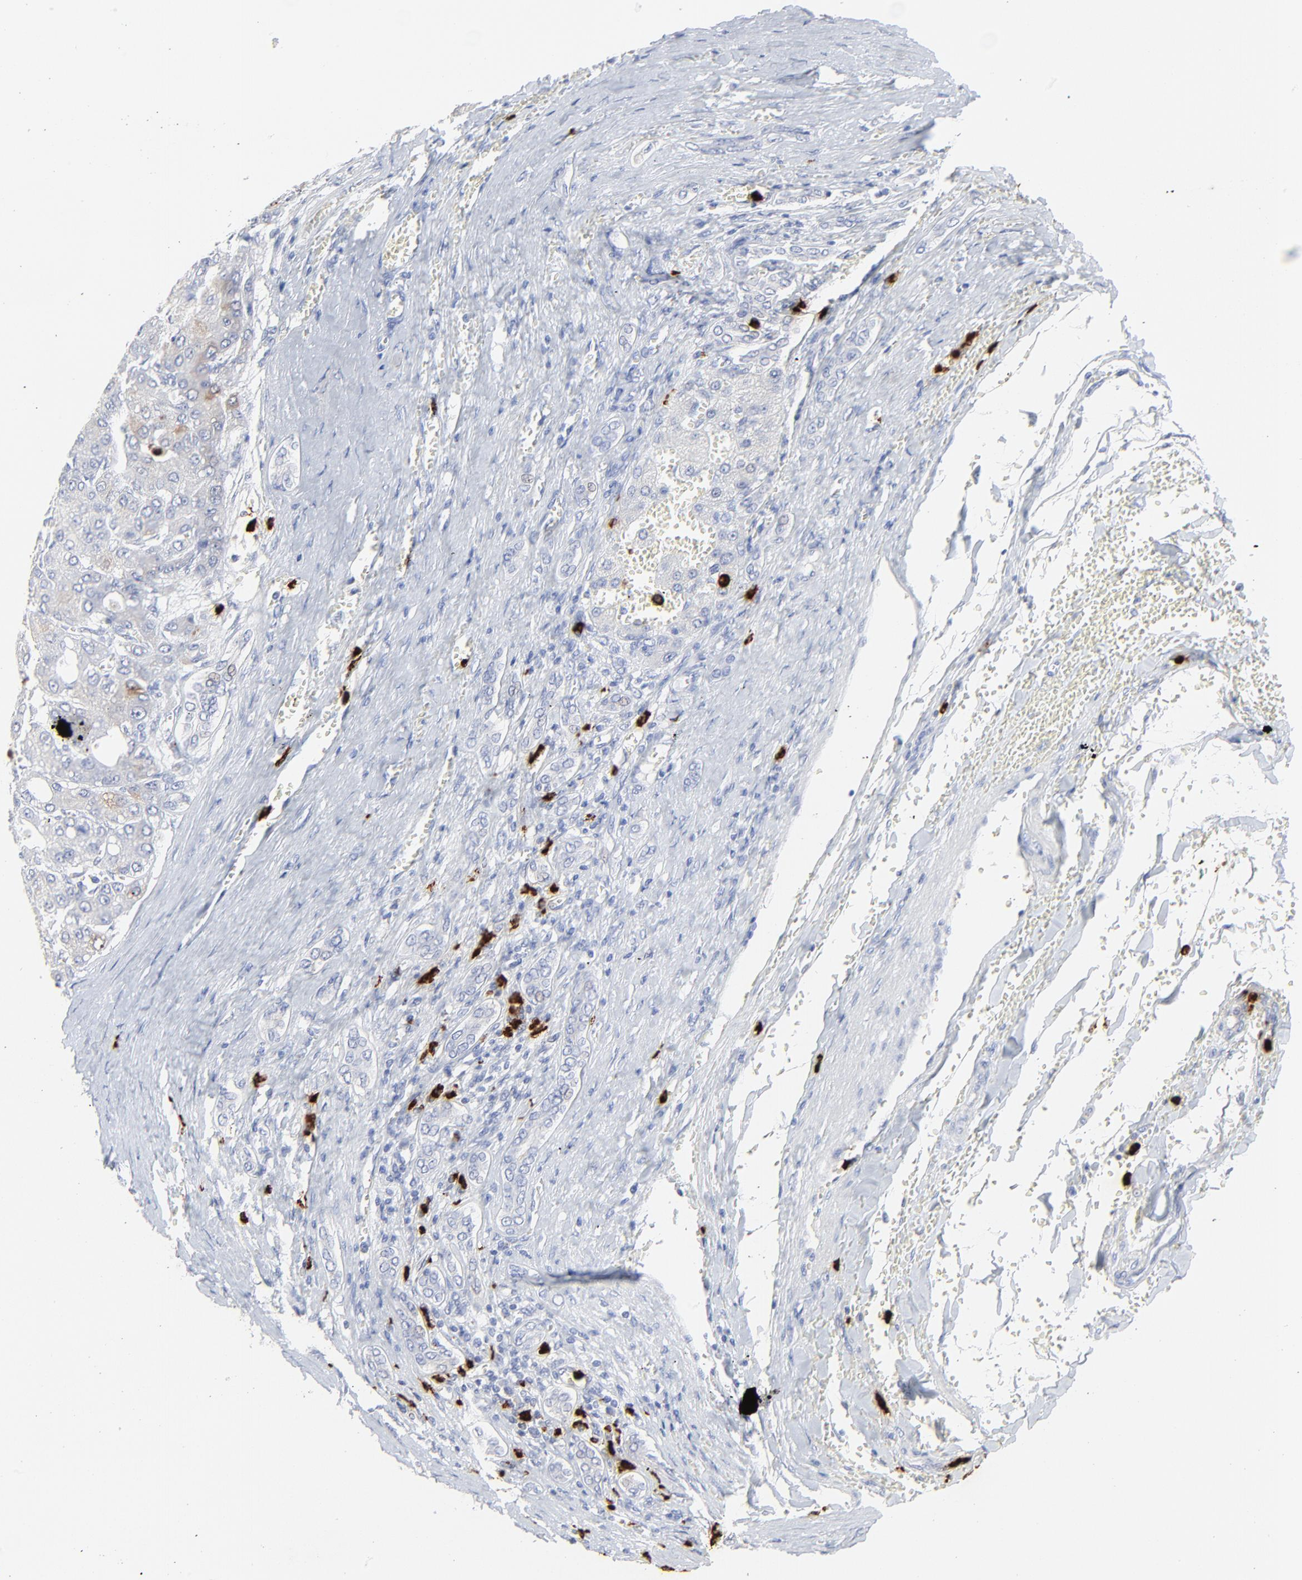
{"staining": {"intensity": "weak", "quantity": "<25%", "location": "cytoplasmic/membranous"}, "tissue": "liver cancer", "cell_type": "Tumor cells", "image_type": "cancer", "snomed": [{"axis": "morphology", "description": "Carcinoma, Hepatocellular, NOS"}, {"axis": "topography", "description": "Liver"}], "caption": "IHC of human hepatocellular carcinoma (liver) demonstrates no expression in tumor cells.", "gene": "LCN2", "patient": {"sex": "male", "age": 69}}